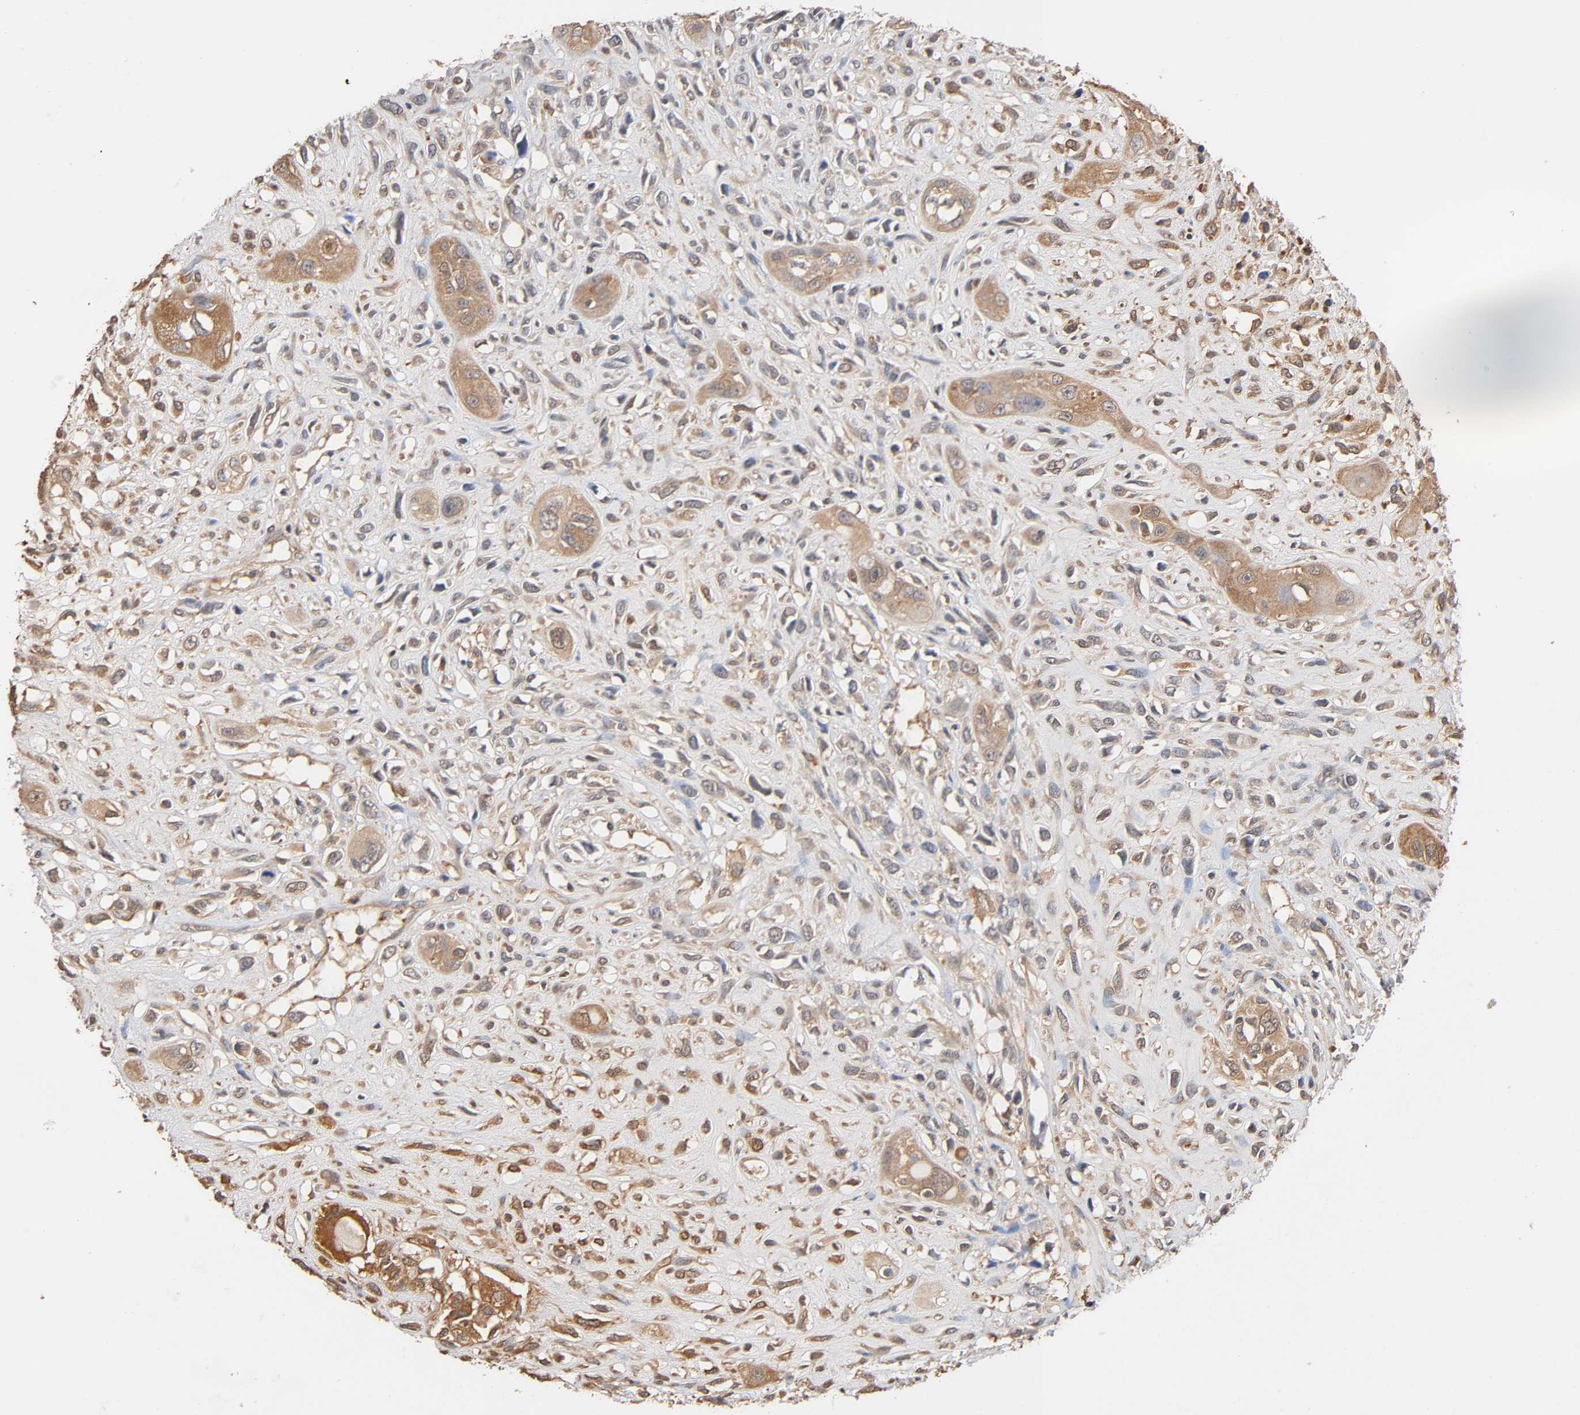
{"staining": {"intensity": "weak", "quantity": ">75%", "location": "cytoplasmic/membranous"}, "tissue": "head and neck cancer", "cell_type": "Tumor cells", "image_type": "cancer", "snomed": [{"axis": "morphology", "description": "Necrosis, NOS"}, {"axis": "morphology", "description": "Neoplasm, malignant, NOS"}, {"axis": "topography", "description": "Salivary gland"}, {"axis": "topography", "description": "Head-Neck"}], "caption": "High-power microscopy captured an IHC photomicrograph of head and neck cancer (neoplasm (malignant)), revealing weak cytoplasmic/membranous expression in approximately >75% of tumor cells.", "gene": "ALDOA", "patient": {"sex": "male", "age": 43}}